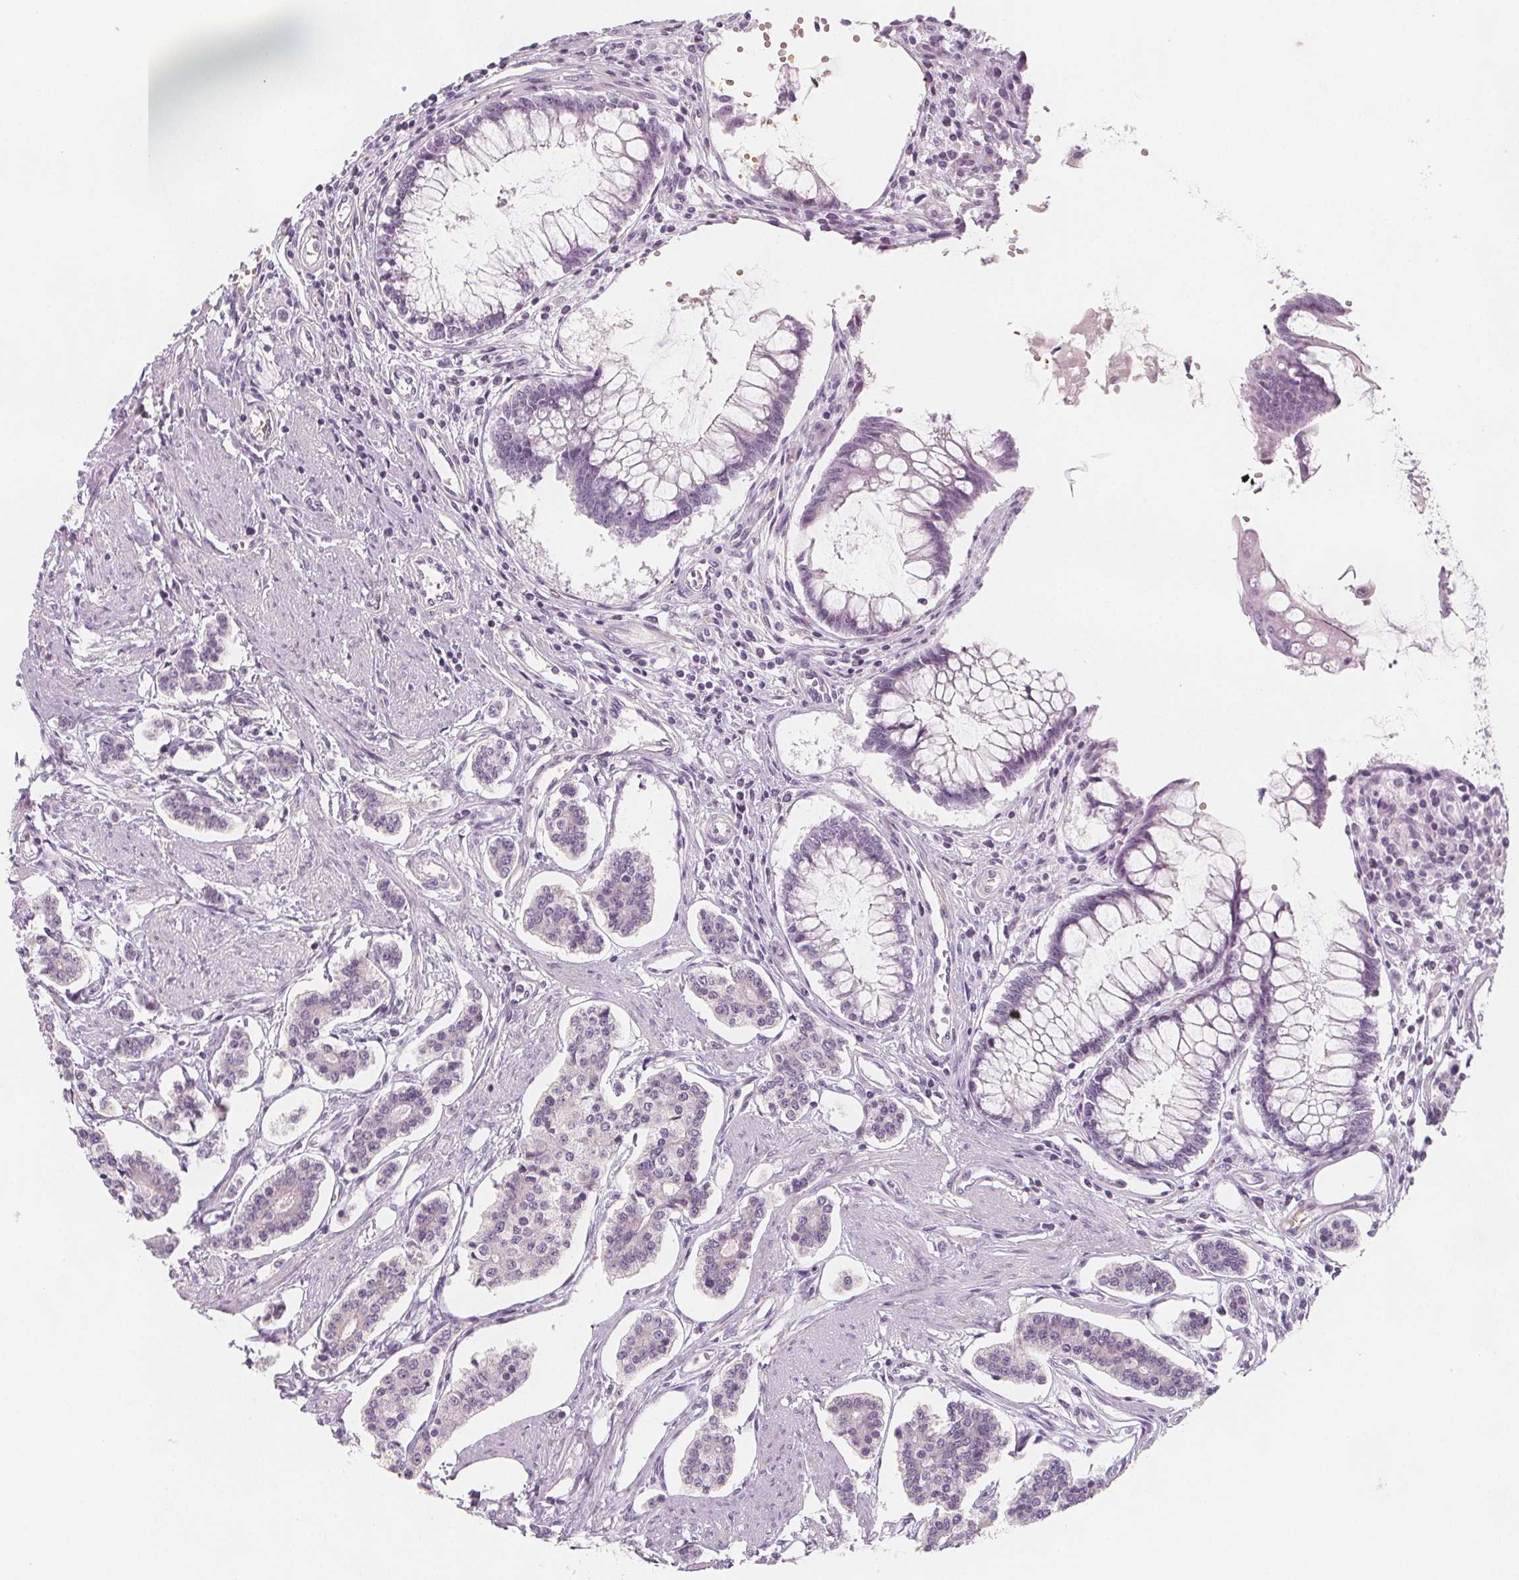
{"staining": {"intensity": "negative", "quantity": "none", "location": "none"}, "tissue": "carcinoid", "cell_type": "Tumor cells", "image_type": "cancer", "snomed": [{"axis": "morphology", "description": "Carcinoid, malignant, NOS"}, {"axis": "topography", "description": "Small intestine"}], "caption": "IHC histopathology image of neoplastic tissue: human malignant carcinoid stained with DAB exhibits no significant protein expression in tumor cells.", "gene": "MAP1A", "patient": {"sex": "female", "age": 65}}